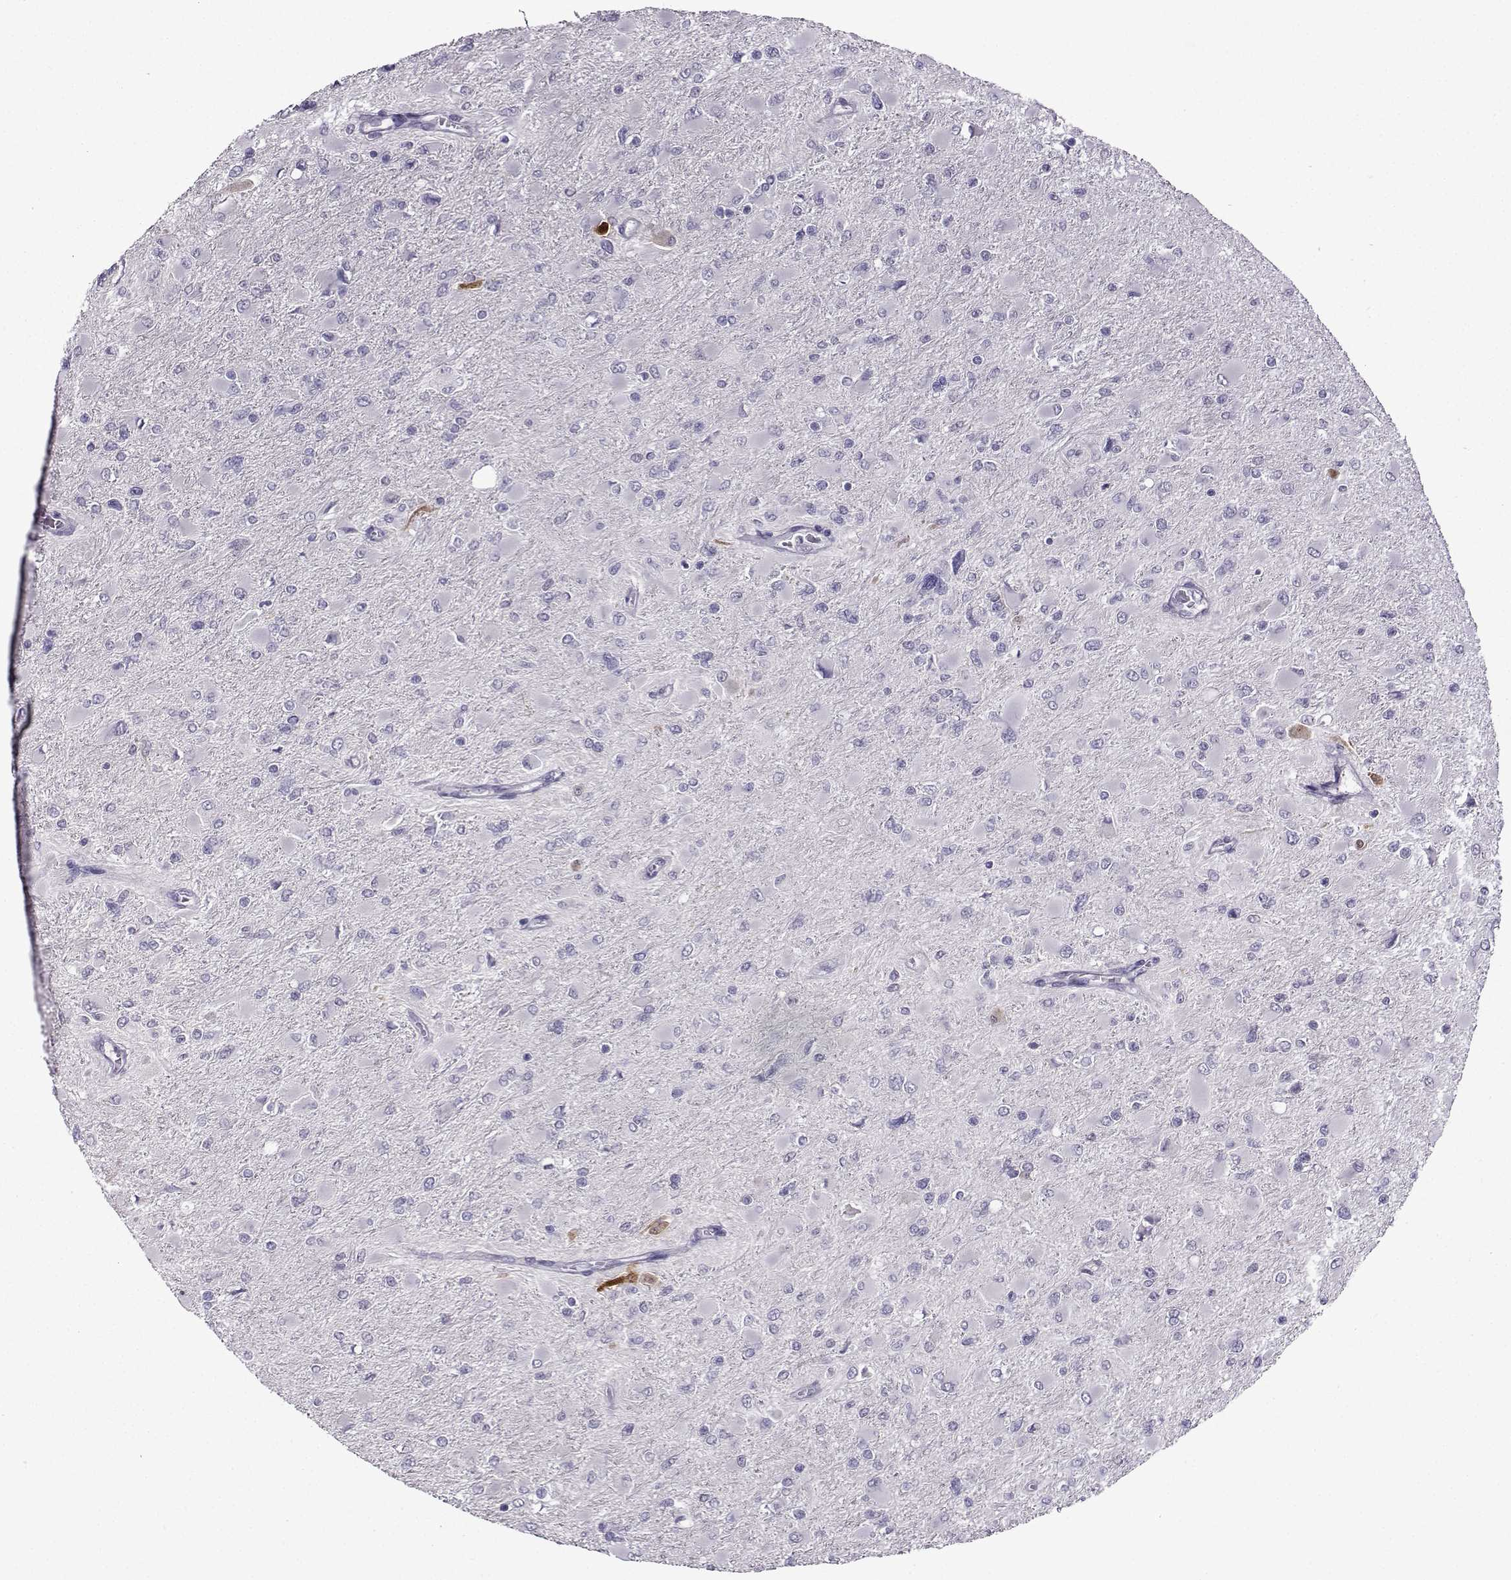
{"staining": {"intensity": "negative", "quantity": "none", "location": "none"}, "tissue": "glioma", "cell_type": "Tumor cells", "image_type": "cancer", "snomed": [{"axis": "morphology", "description": "Glioma, malignant, High grade"}, {"axis": "topography", "description": "Cerebral cortex"}], "caption": "The immunohistochemistry (IHC) micrograph has no significant staining in tumor cells of glioma tissue. (DAB (3,3'-diaminobenzidine) IHC visualized using brightfield microscopy, high magnification).", "gene": "CRYBB1", "patient": {"sex": "female", "age": 36}}